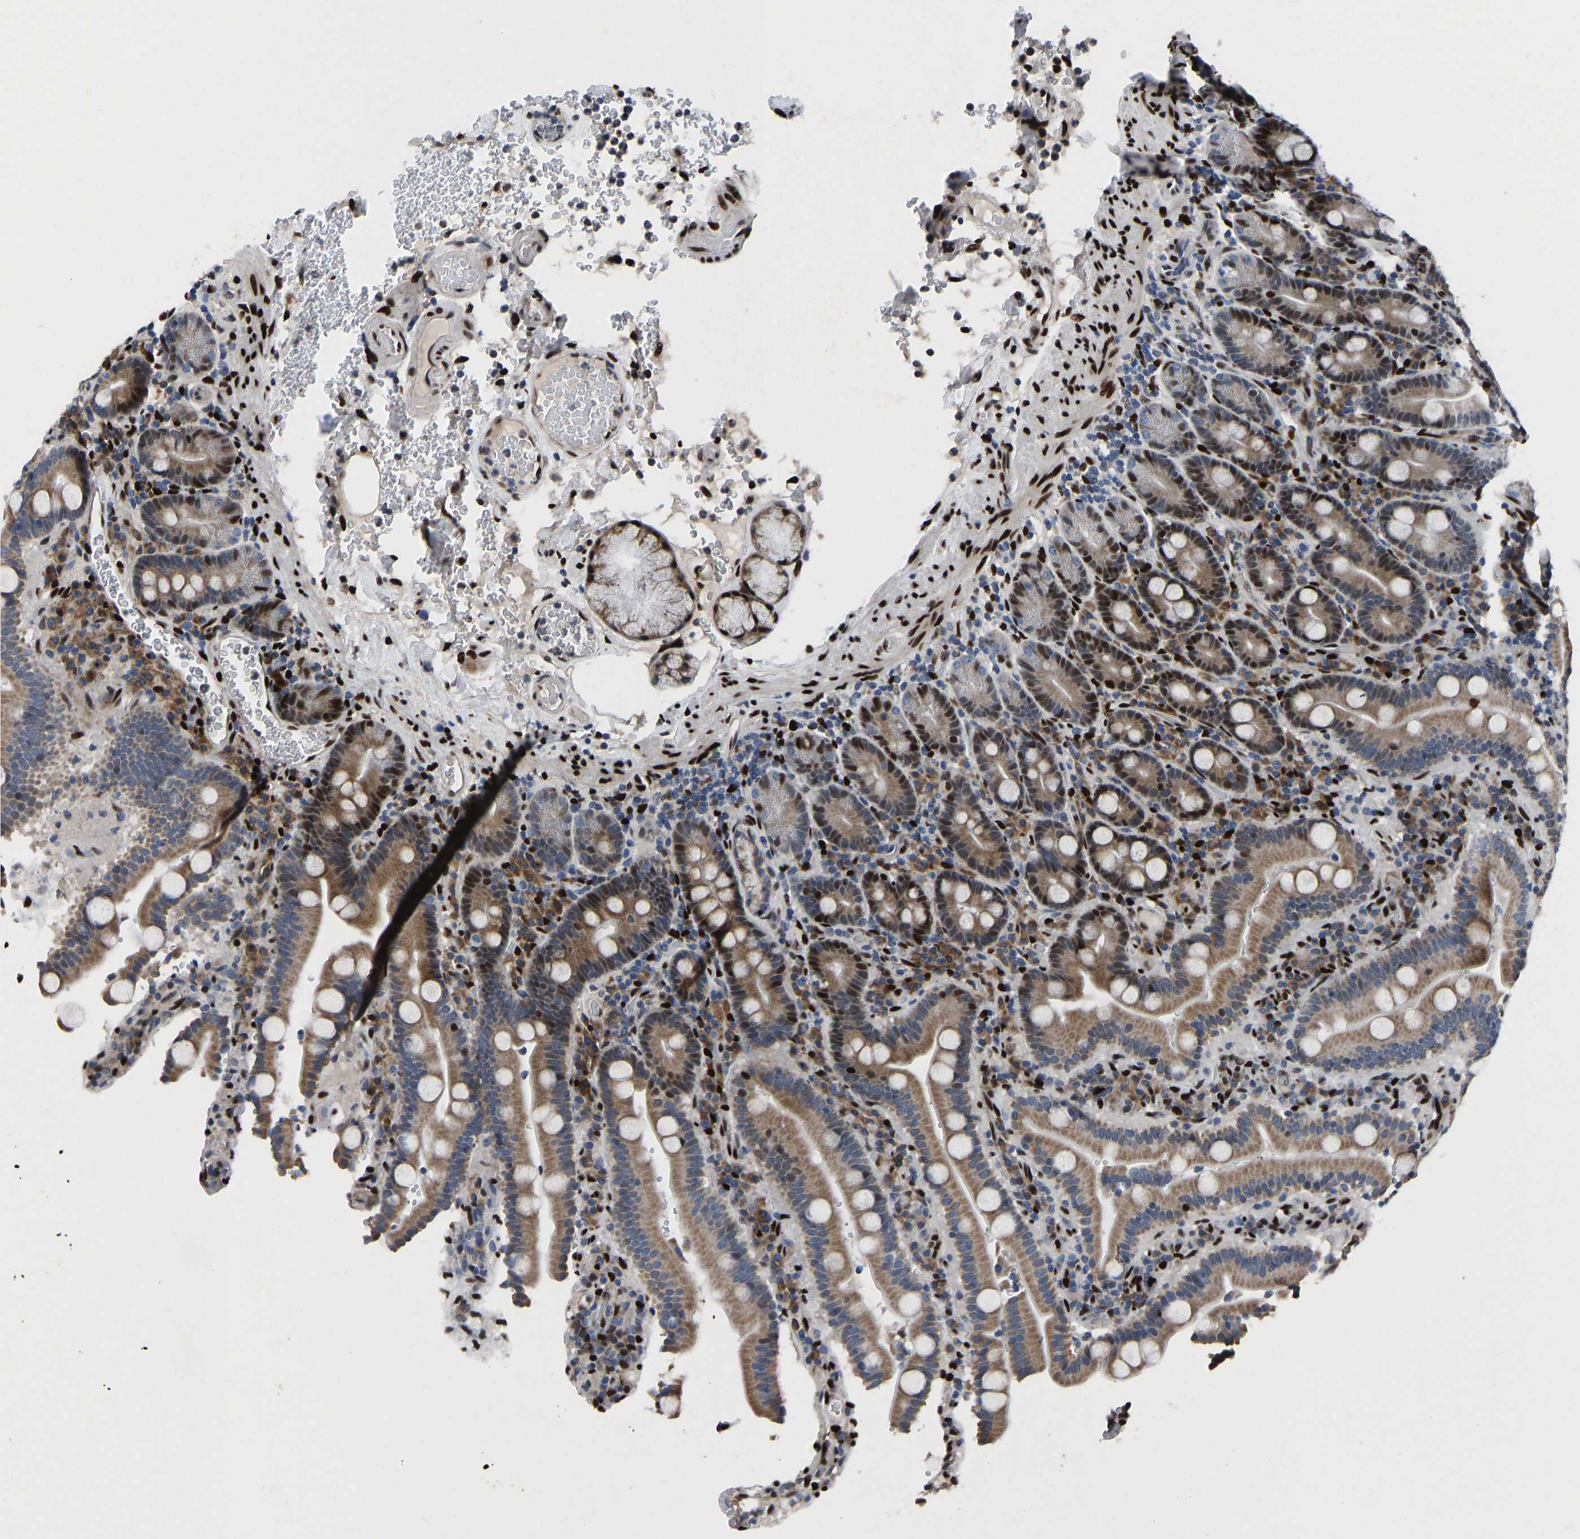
{"staining": {"intensity": "moderate", "quantity": "25%-75%", "location": "cytoplasmic/membranous,nuclear"}, "tissue": "duodenum", "cell_type": "Glandular cells", "image_type": "normal", "snomed": [{"axis": "morphology", "description": "Normal tissue, NOS"}, {"axis": "topography", "description": "Small intestine, NOS"}], "caption": "Immunohistochemical staining of unremarkable human duodenum demonstrates moderate cytoplasmic/membranous,nuclear protein staining in about 25%-75% of glandular cells. The protein is stained brown, and the nuclei are stained in blue (DAB (3,3'-diaminobenzidine) IHC with brightfield microscopy, high magnification).", "gene": "EGR1", "patient": {"sex": "female", "age": 71}}